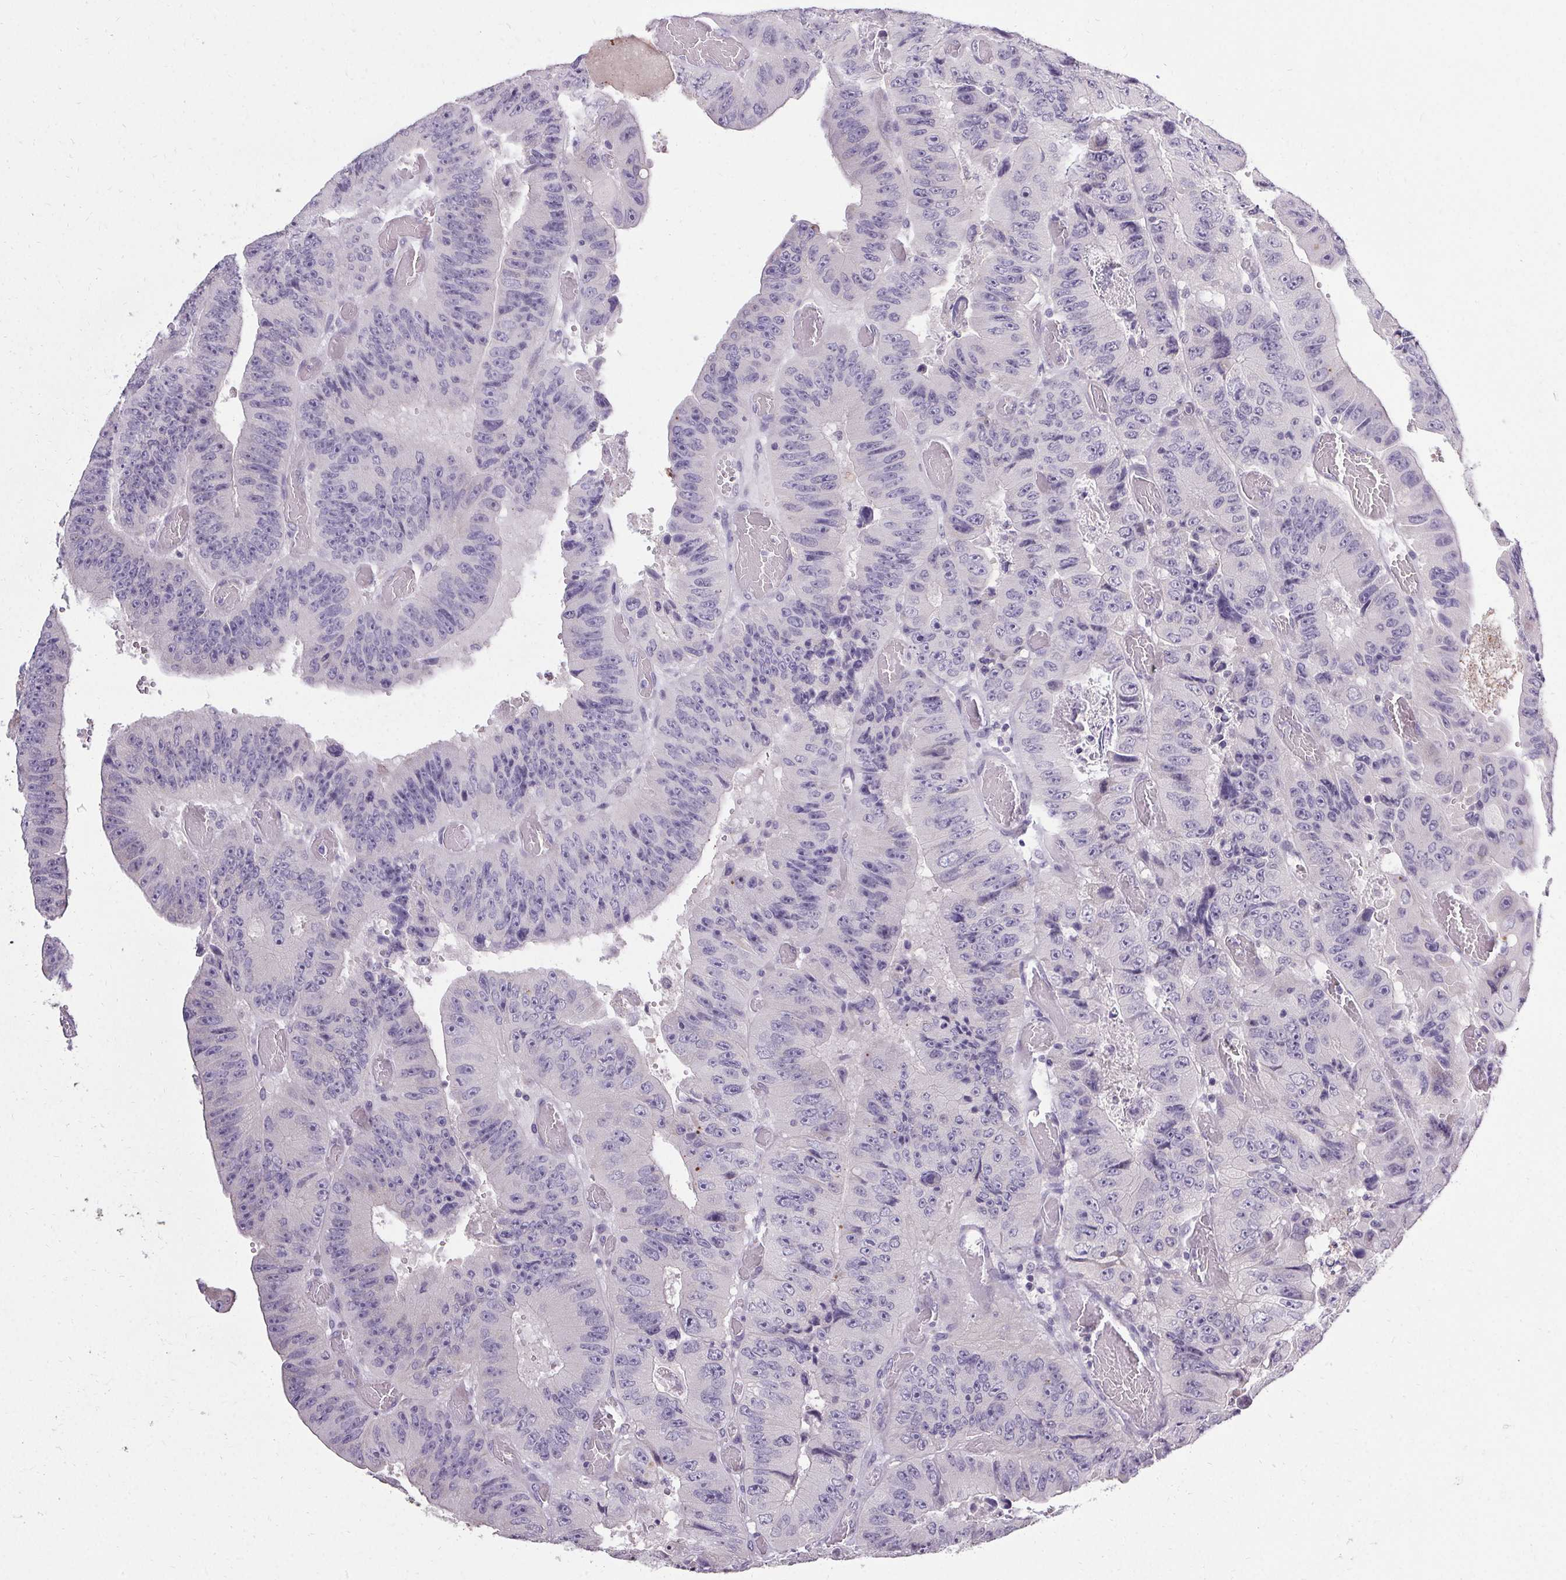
{"staining": {"intensity": "negative", "quantity": "none", "location": "none"}, "tissue": "colorectal cancer", "cell_type": "Tumor cells", "image_type": "cancer", "snomed": [{"axis": "morphology", "description": "Adenocarcinoma, NOS"}, {"axis": "topography", "description": "Colon"}], "caption": "Micrograph shows no significant protein staining in tumor cells of colorectal cancer (adenocarcinoma).", "gene": "PMEL", "patient": {"sex": "female", "age": 84}}